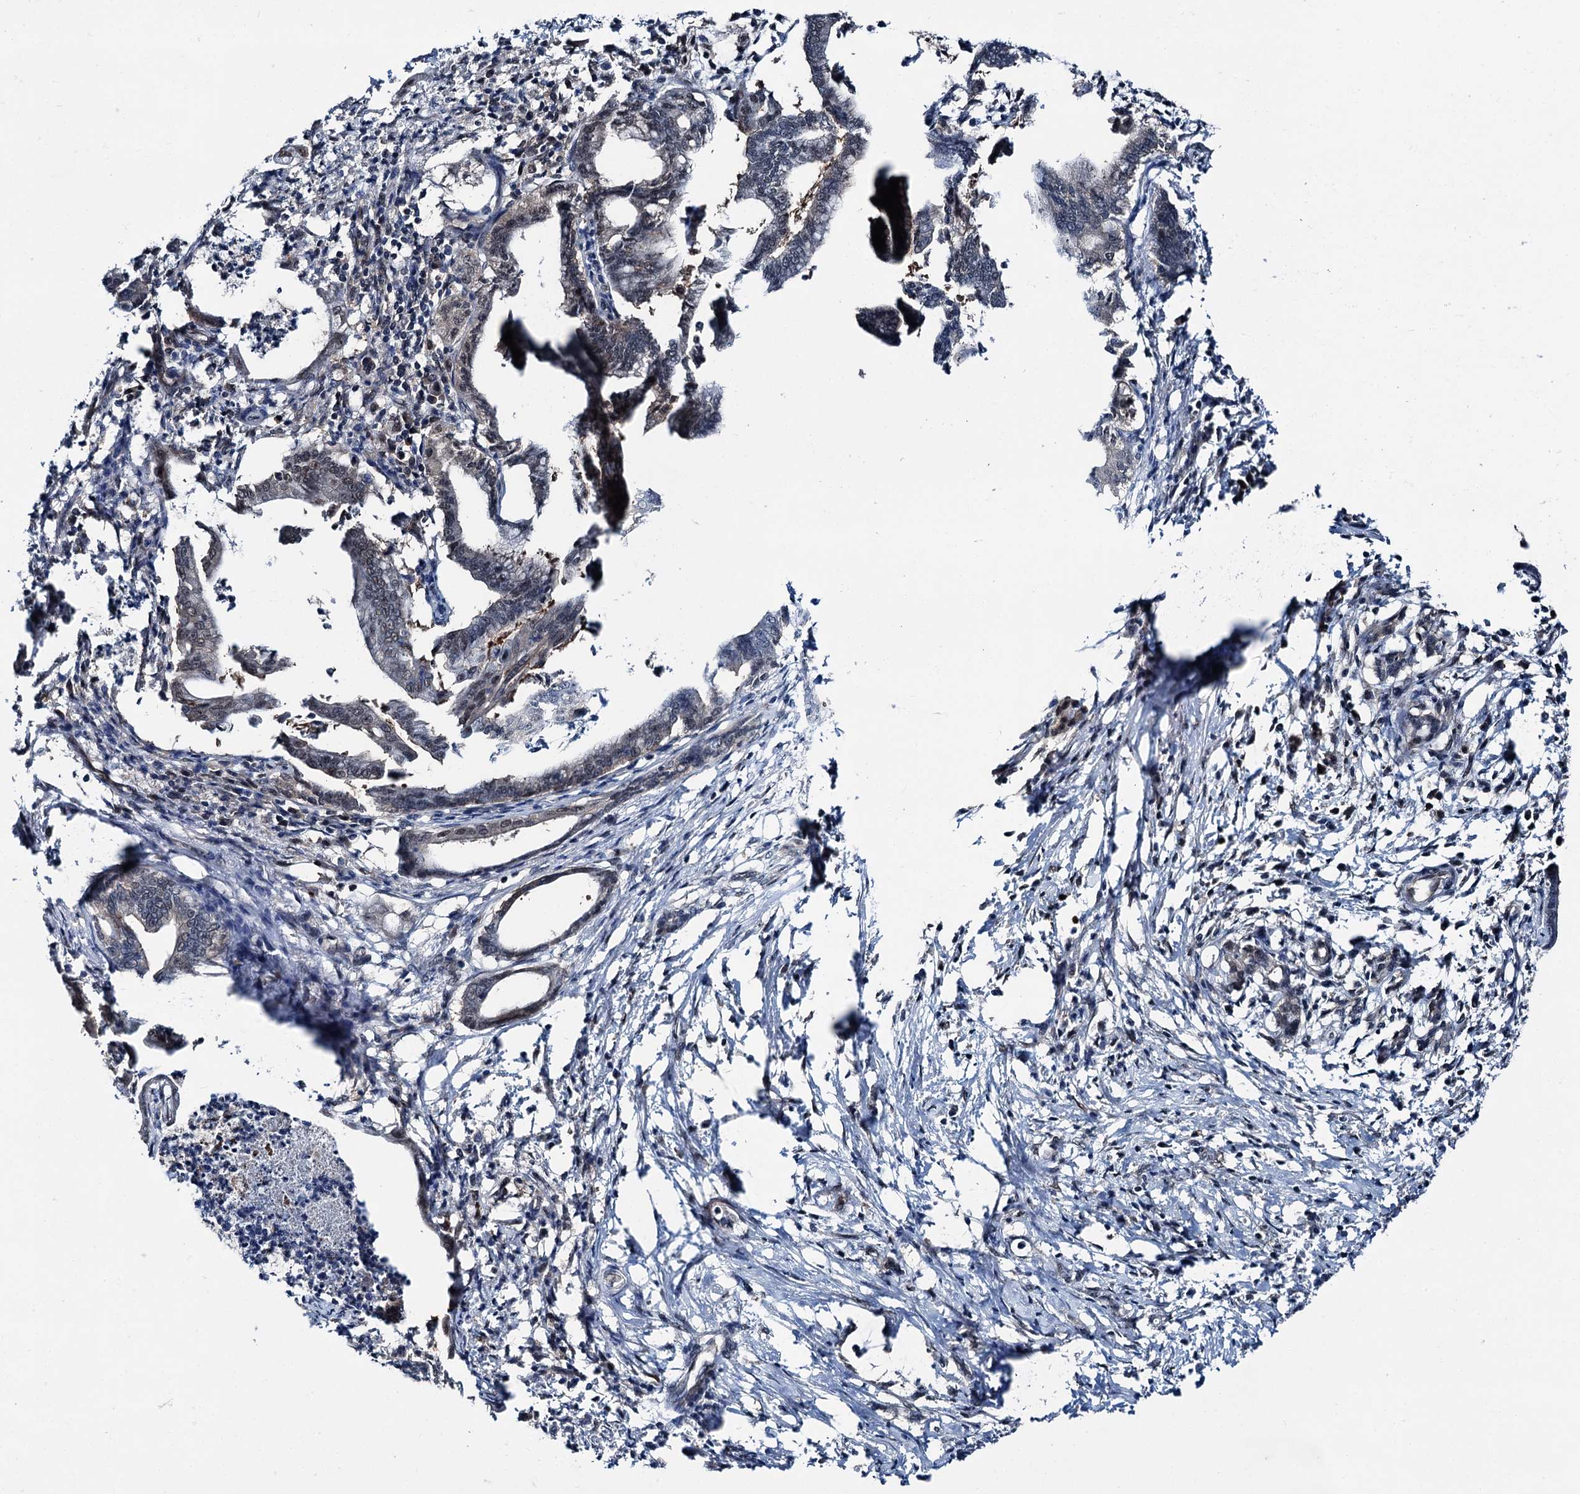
{"staining": {"intensity": "negative", "quantity": "none", "location": "none"}, "tissue": "pancreatic cancer", "cell_type": "Tumor cells", "image_type": "cancer", "snomed": [{"axis": "morphology", "description": "Adenocarcinoma, NOS"}, {"axis": "topography", "description": "Pancreas"}], "caption": "Immunohistochemical staining of pancreatic cancer demonstrates no significant positivity in tumor cells.", "gene": "PSMD13", "patient": {"sex": "female", "age": 55}}